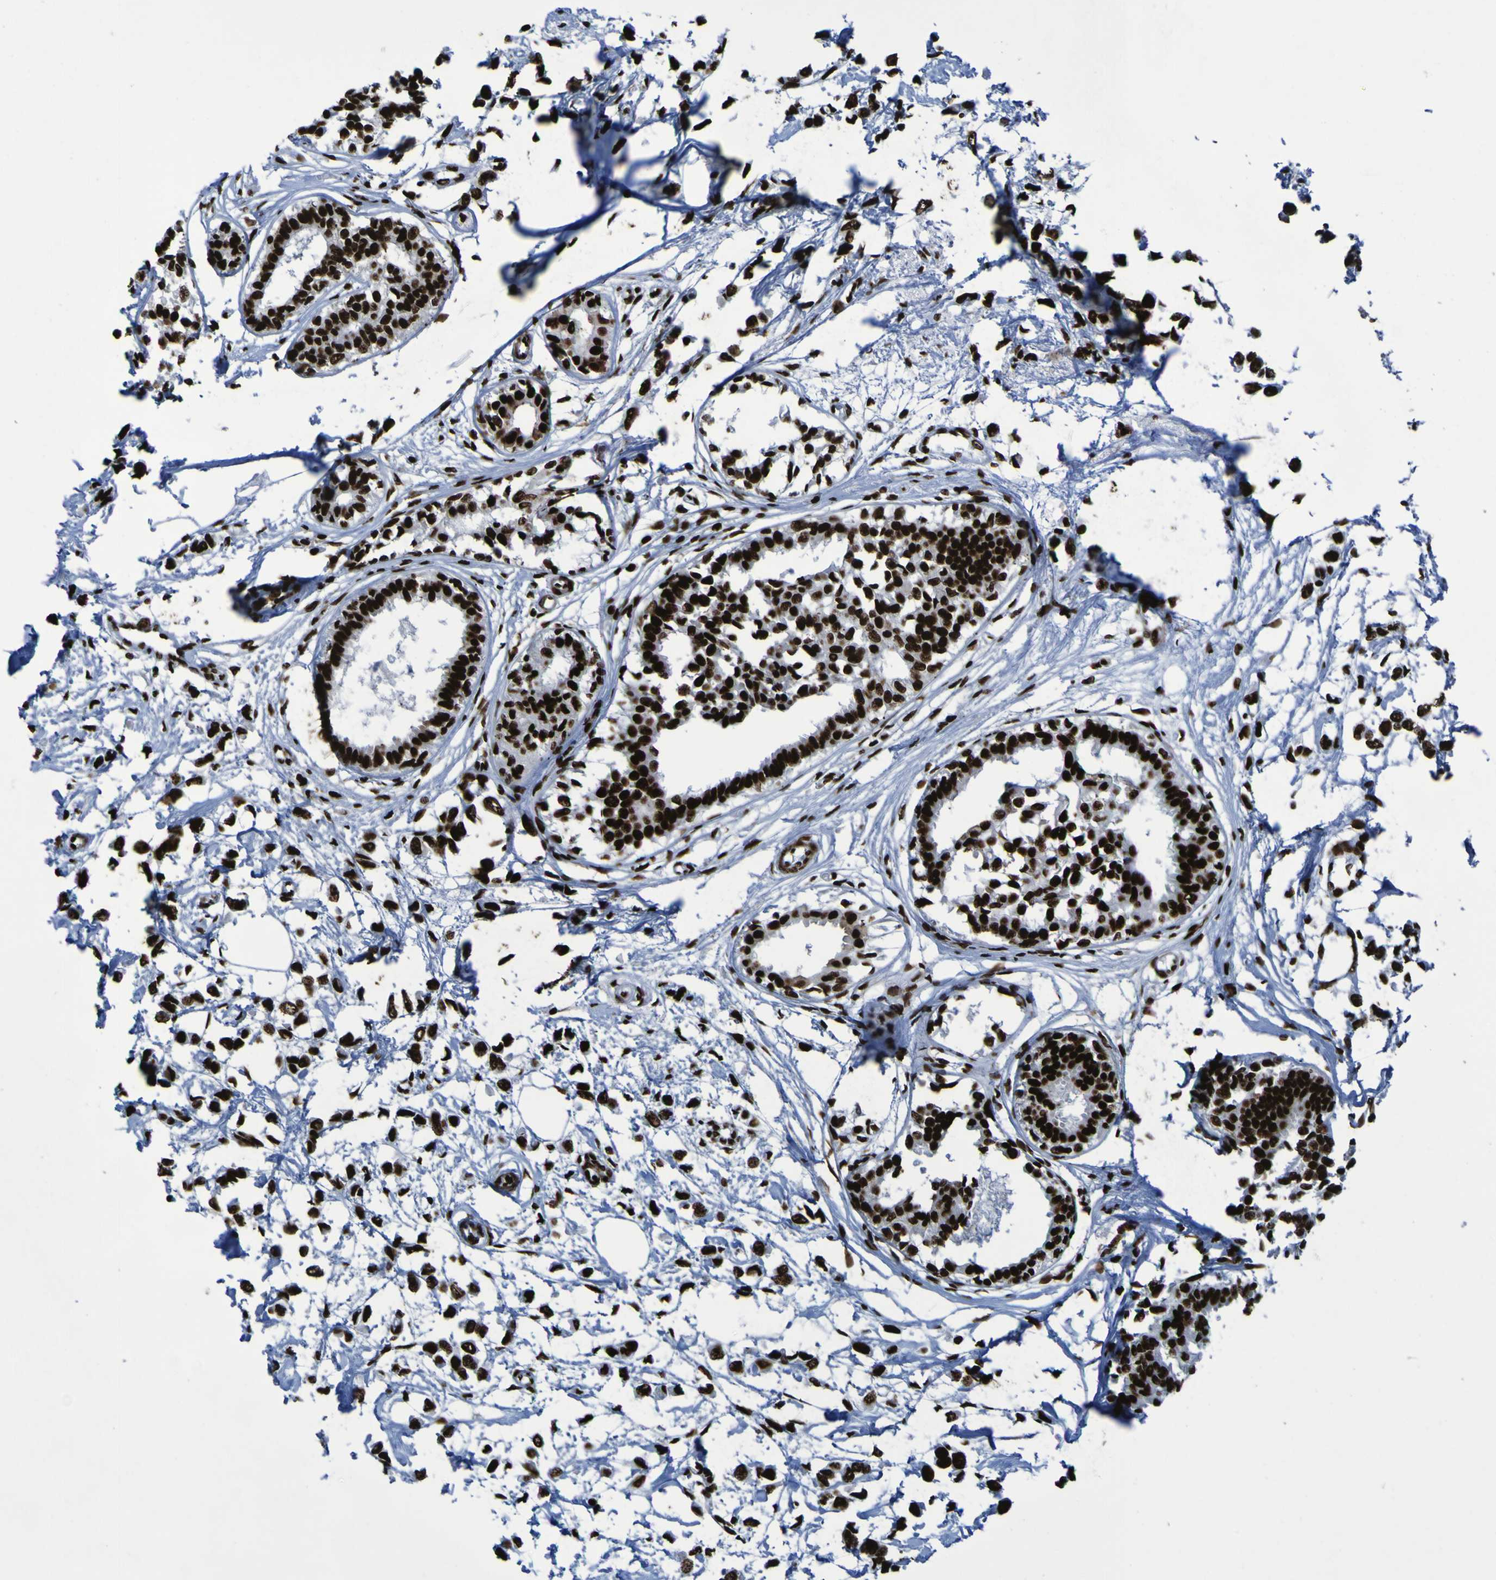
{"staining": {"intensity": "strong", "quantity": ">75%", "location": "nuclear"}, "tissue": "breast cancer", "cell_type": "Tumor cells", "image_type": "cancer", "snomed": [{"axis": "morphology", "description": "Lobular carcinoma"}, {"axis": "topography", "description": "Breast"}], "caption": "Immunohistochemistry (IHC) of human lobular carcinoma (breast) demonstrates high levels of strong nuclear expression in approximately >75% of tumor cells.", "gene": "NPM1", "patient": {"sex": "female", "age": 51}}